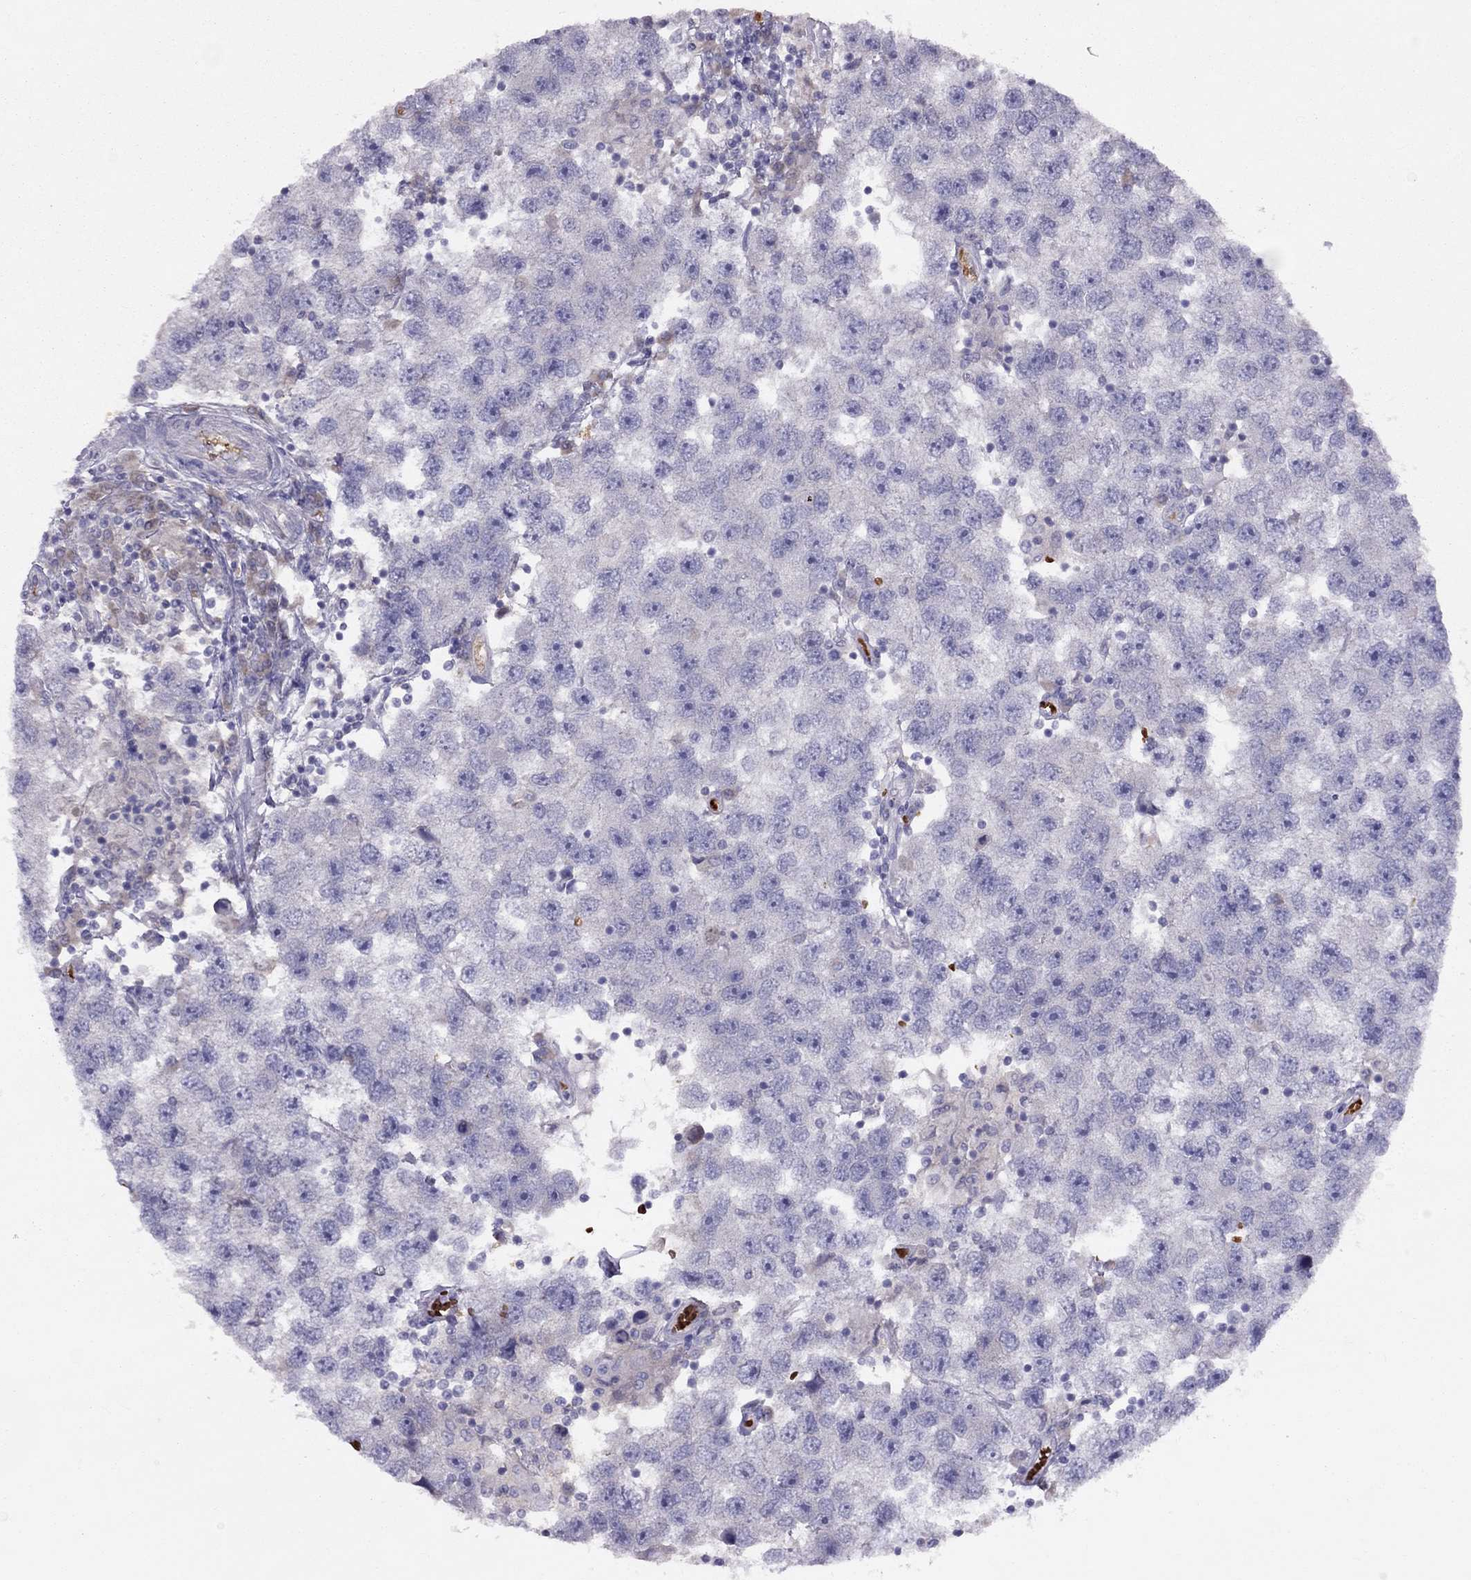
{"staining": {"intensity": "negative", "quantity": "none", "location": "none"}, "tissue": "testis cancer", "cell_type": "Tumor cells", "image_type": "cancer", "snomed": [{"axis": "morphology", "description": "Seminoma, NOS"}, {"axis": "topography", "description": "Testis"}], "caption": "Immunohistochemistry (IHC) of human testis cancer (seminoma) demonstrates no staining in tumor cells.", "gene": "RHD", "patient": {"sex": "male", "age": 26}}